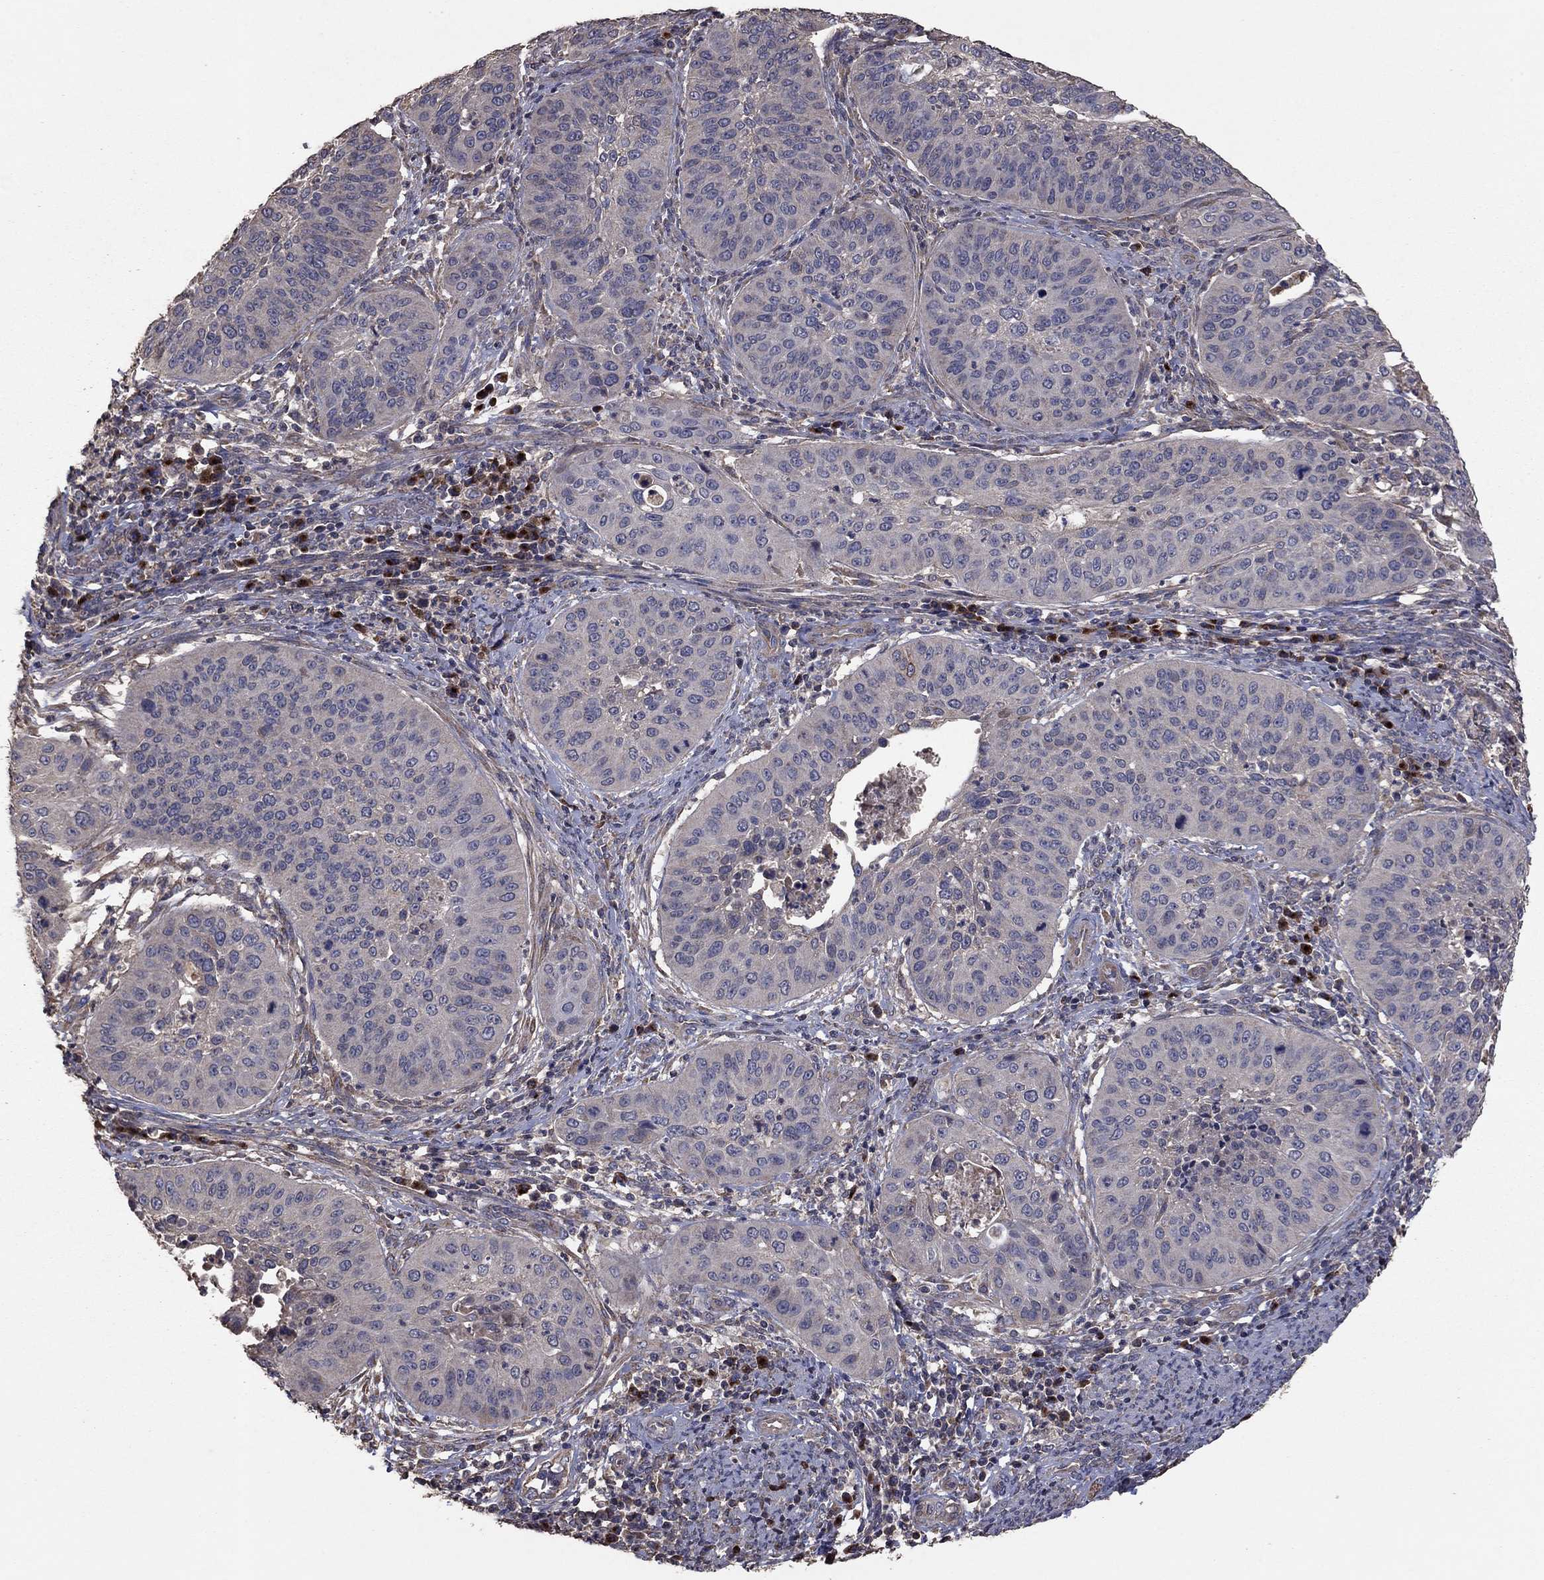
{"staining": {"intensity": "negative", "quantity": "none", "location": "none"}, "tissue": "cervical cancer", "cell_type": "Tumor cells", "image_type": "cancer", "snomed": [{"axis": "morphology", "description": "Normal tissue, NOS"}, {"axis": "morphology", "description": "Squamous cell carcinoma, NOS"}, {"axis": "topography", "description": "Cervix"}], "caption": "Histopathology image shows no significant protein positivity in tumor cells of cervical cancer (squamous cell carcinoma).", "gene": "FLT4", "patient": {"sex": "female", "age": 39}}